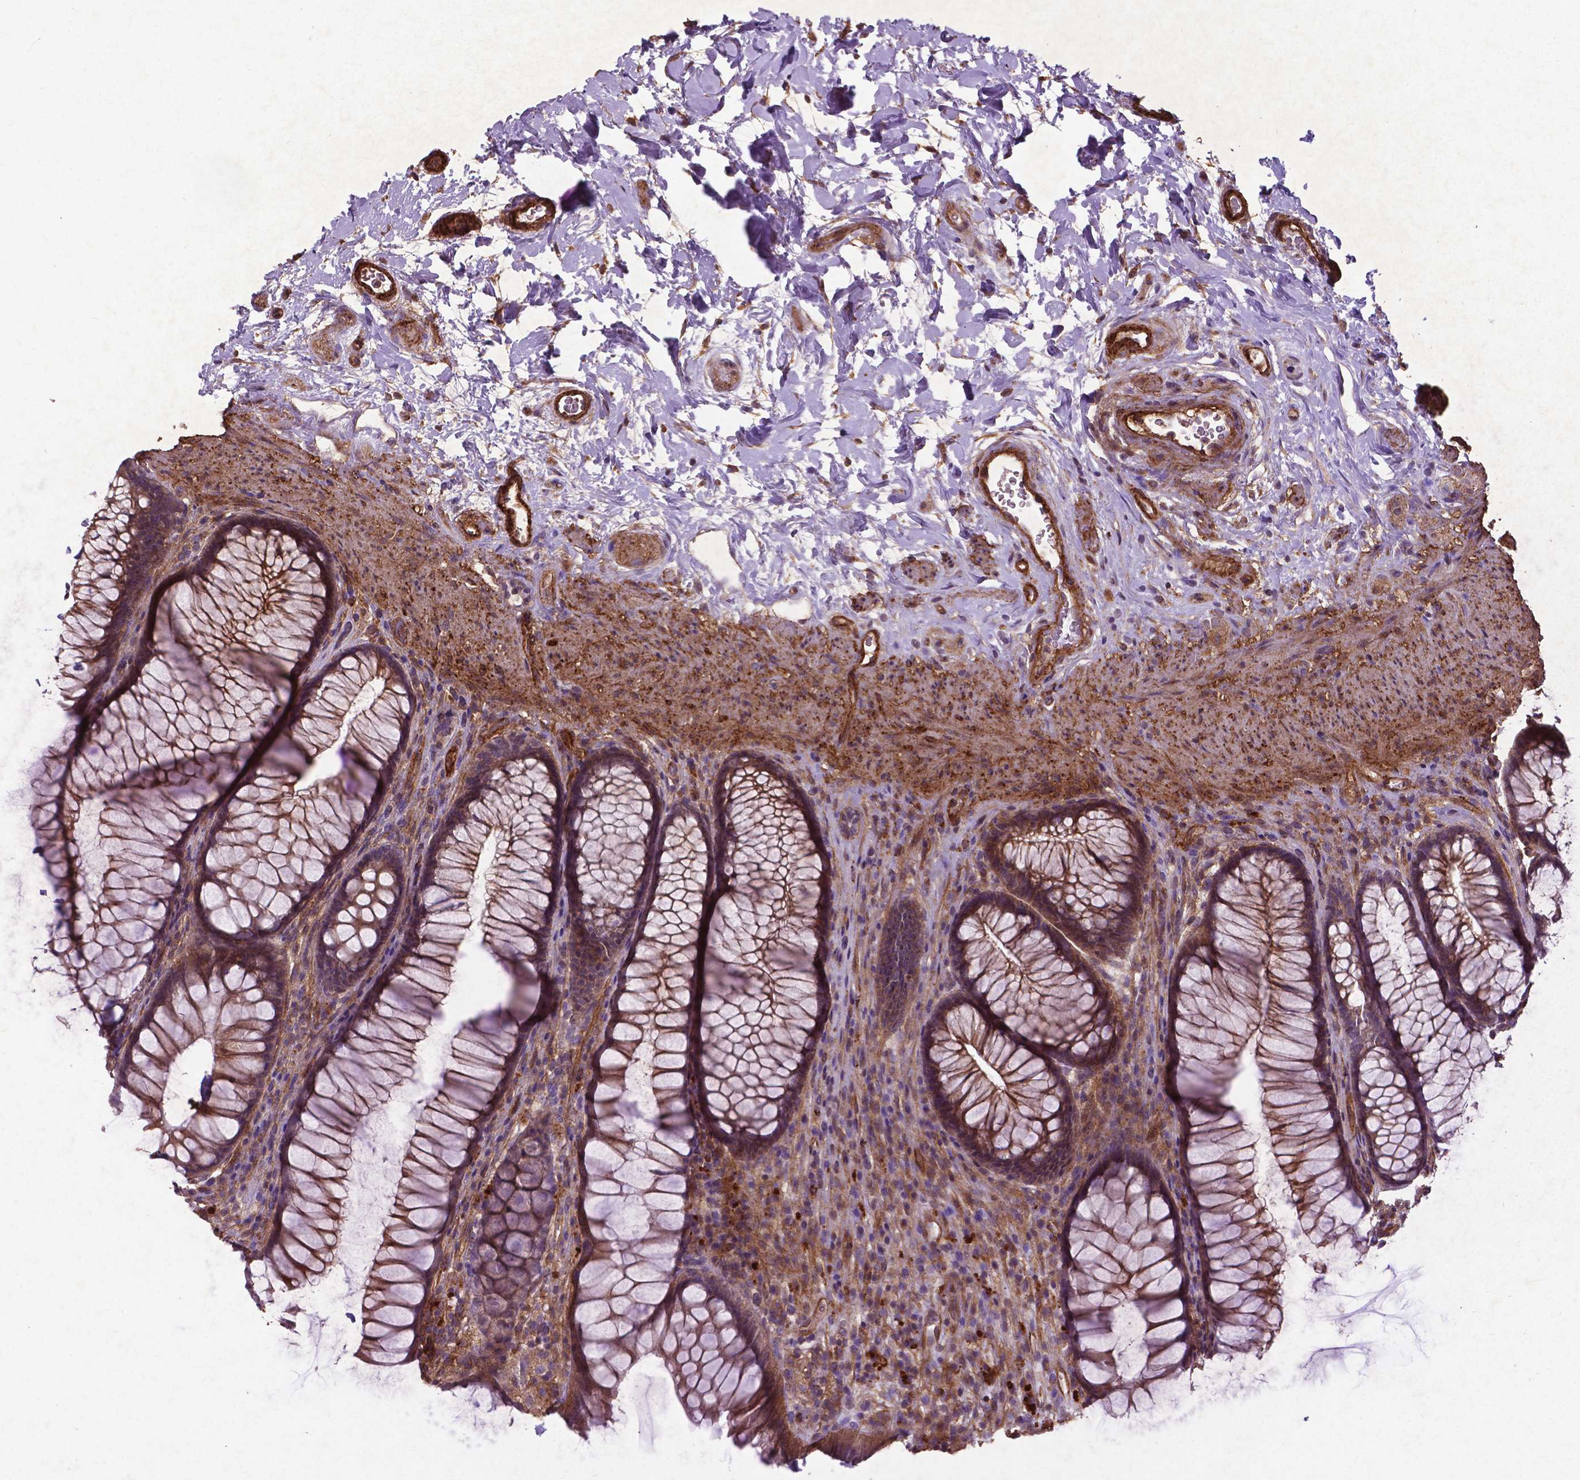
{"staining": {"intensity": "moderate", "quantity": ">75%", "location": "cytoplasmic/membranous"}, "tissue": "rectum", "cell_type": "Glandular cells", "image_type": "normal", "snomed": [{"axis": "morphology", "description": "Normal tissue, NOS"}, {"axis": "topography", "description": "Smooth muscle"}, {"axis": "topography", "description": "Rectum"}], "caption": "This micrograph reveals benign rectum stained with immunohistochemistry to label a protein in brown. The cytoplasmic/membranous of glandular cells show moderate positivity for the protein. Nuclei are counter-stained blue.", "gene": "RRAS", "patient": {"sex": "male", "age": 53}}